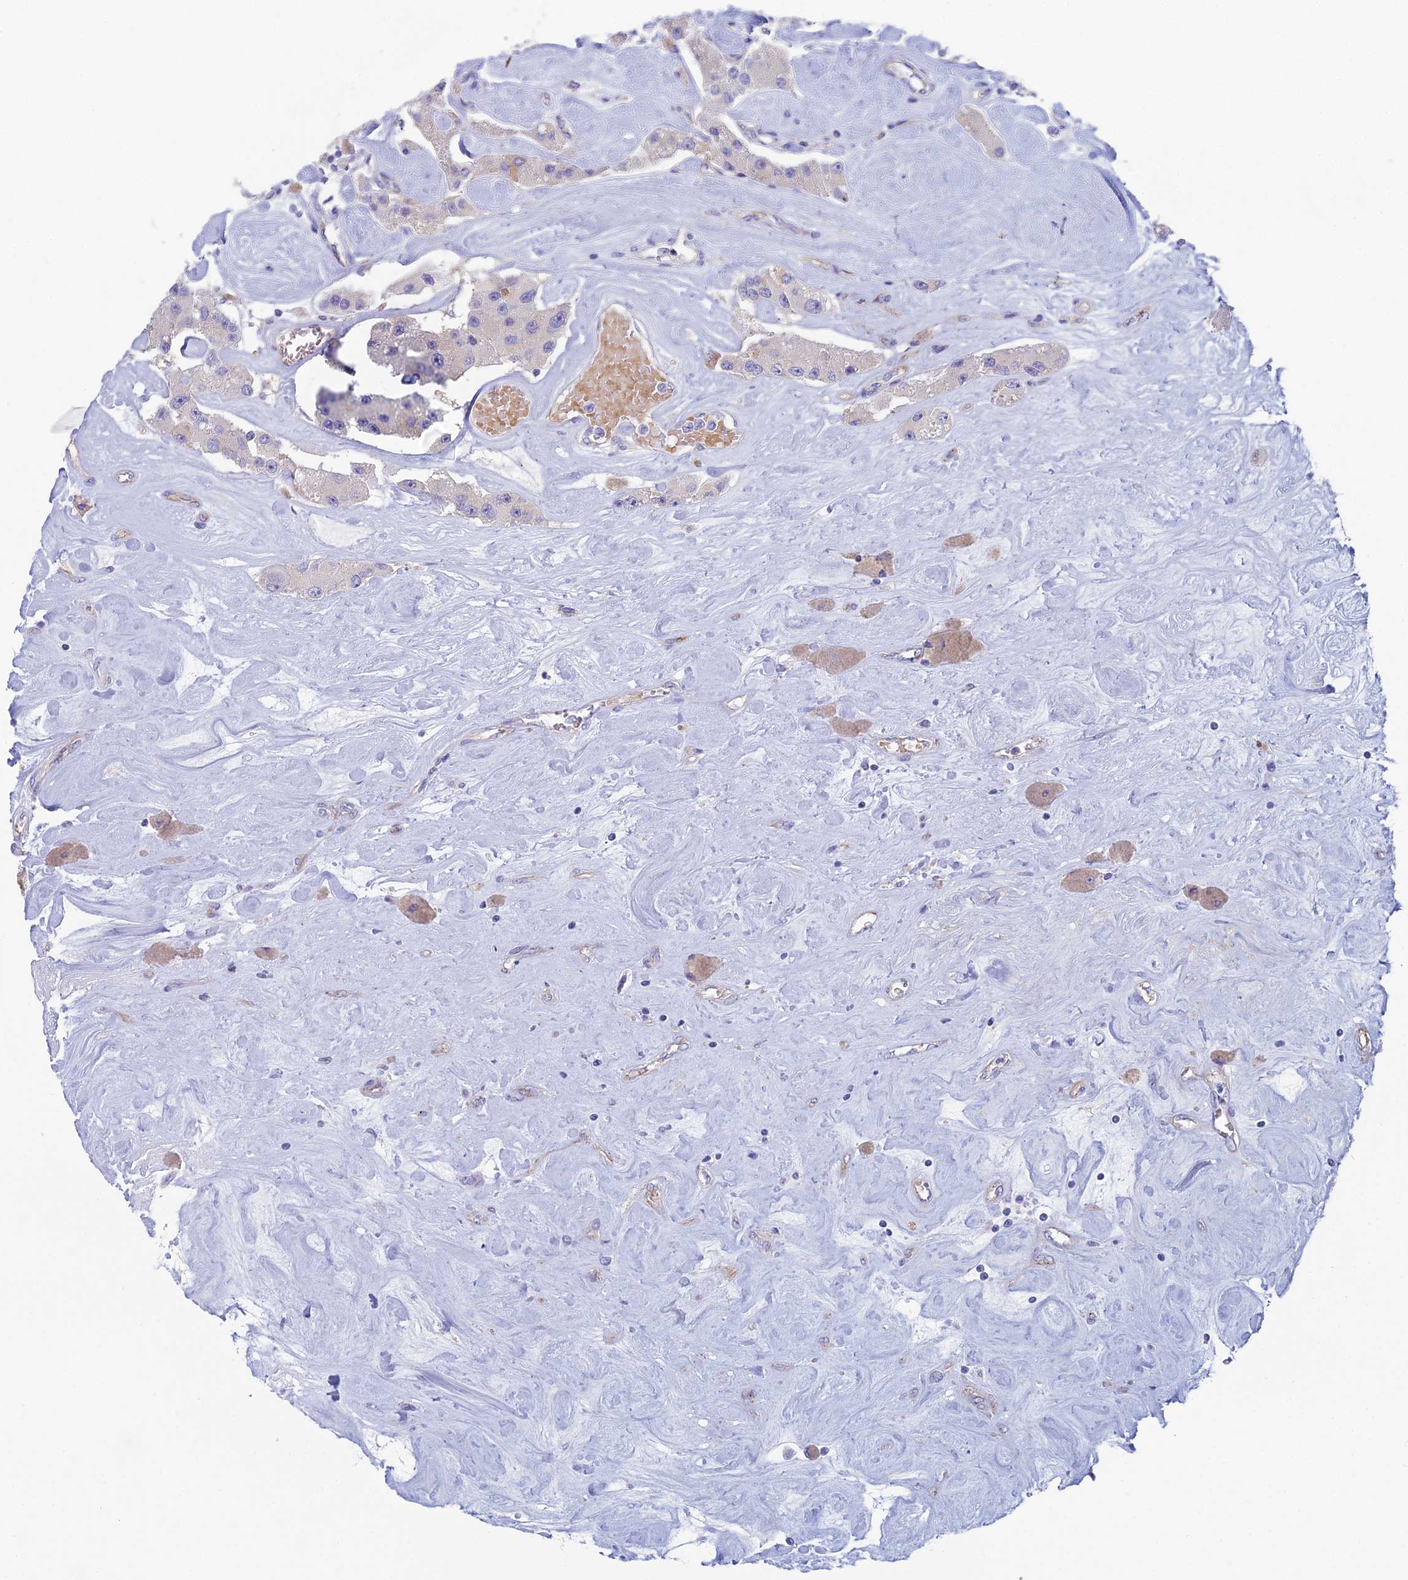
{"staining": {"intensity": "negative", "quantity": "none", "location": "none"}, "tissue": "carcinoid", "cell_type": "Tumor cells", "image_type": "cancer", "snomed": [{"axis": "morphology", "description": "Carcinoid, malignant, NOS"}, {"axis": "topography", "description": "Pancreas"}], "caption": "Immunohistochemistry (IHC) micrograph of neoplastic tissue: human malignant carcinoid stained with DAB reveals no significant protein expression in tumor cells.", "gene": "ZNF564", "patient": {"sex": "male", "age": 41}}